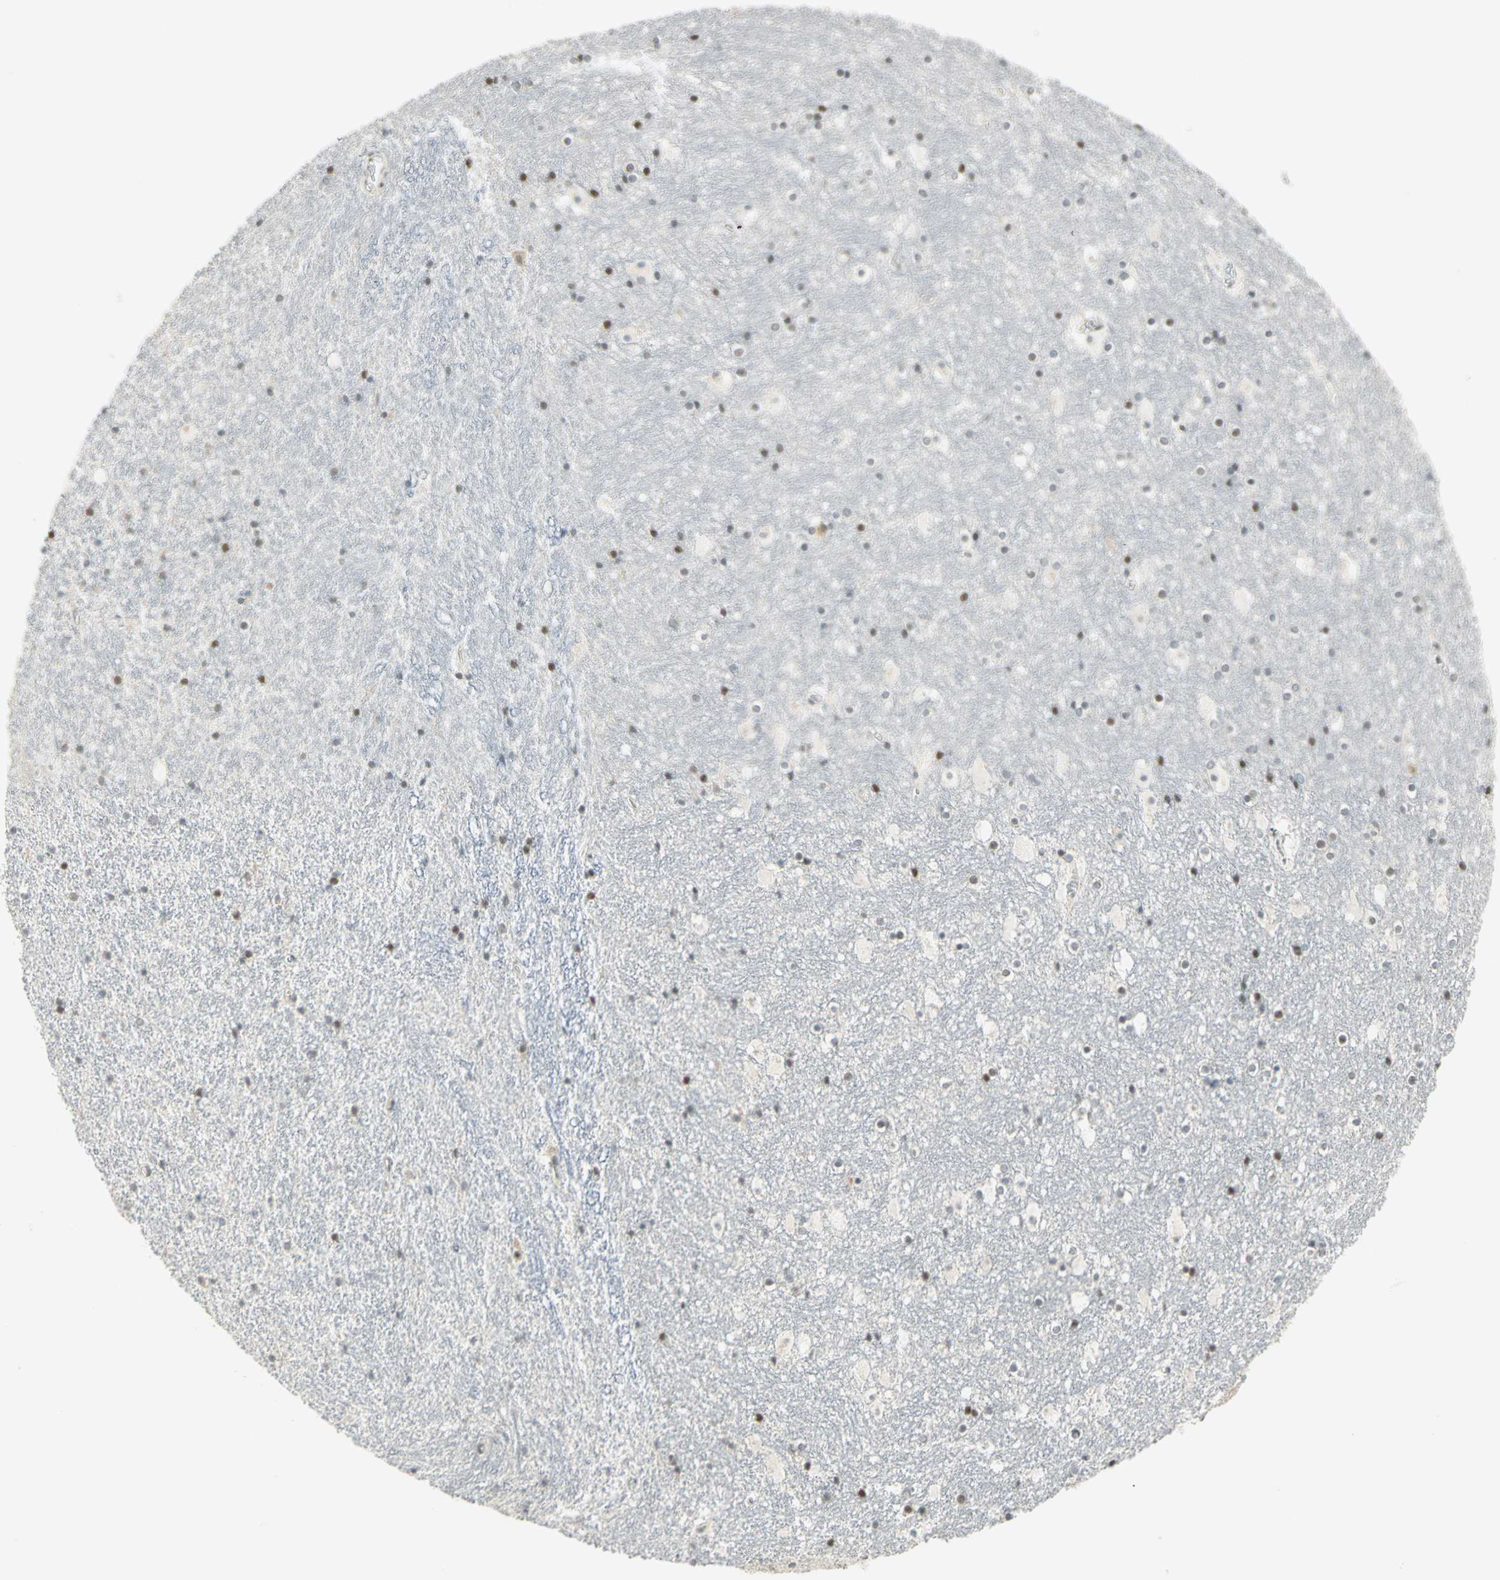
{"staining": {"intensity": "weak", "quantity": "25%-75%", "location": "nuclear"}, "tissue": "hippocampus", "cell_type": "Glial cells", "image_type": "normal", "snomed": [{"axis": "morphology", "description": "Normal tissue, NOS"}, {"axis": "topography", "description": "Hippocampus"}], "caption": "Benign hippocampus demonstrates weak nuclear staining in approximately 25%-75% of glial cells, visualized by immunohistochemistry. (Brightfield microscopy of DAB IHC at high magnification).", "gene": "SMARCA5", "patient": {"sex": "male", "age": 45}}